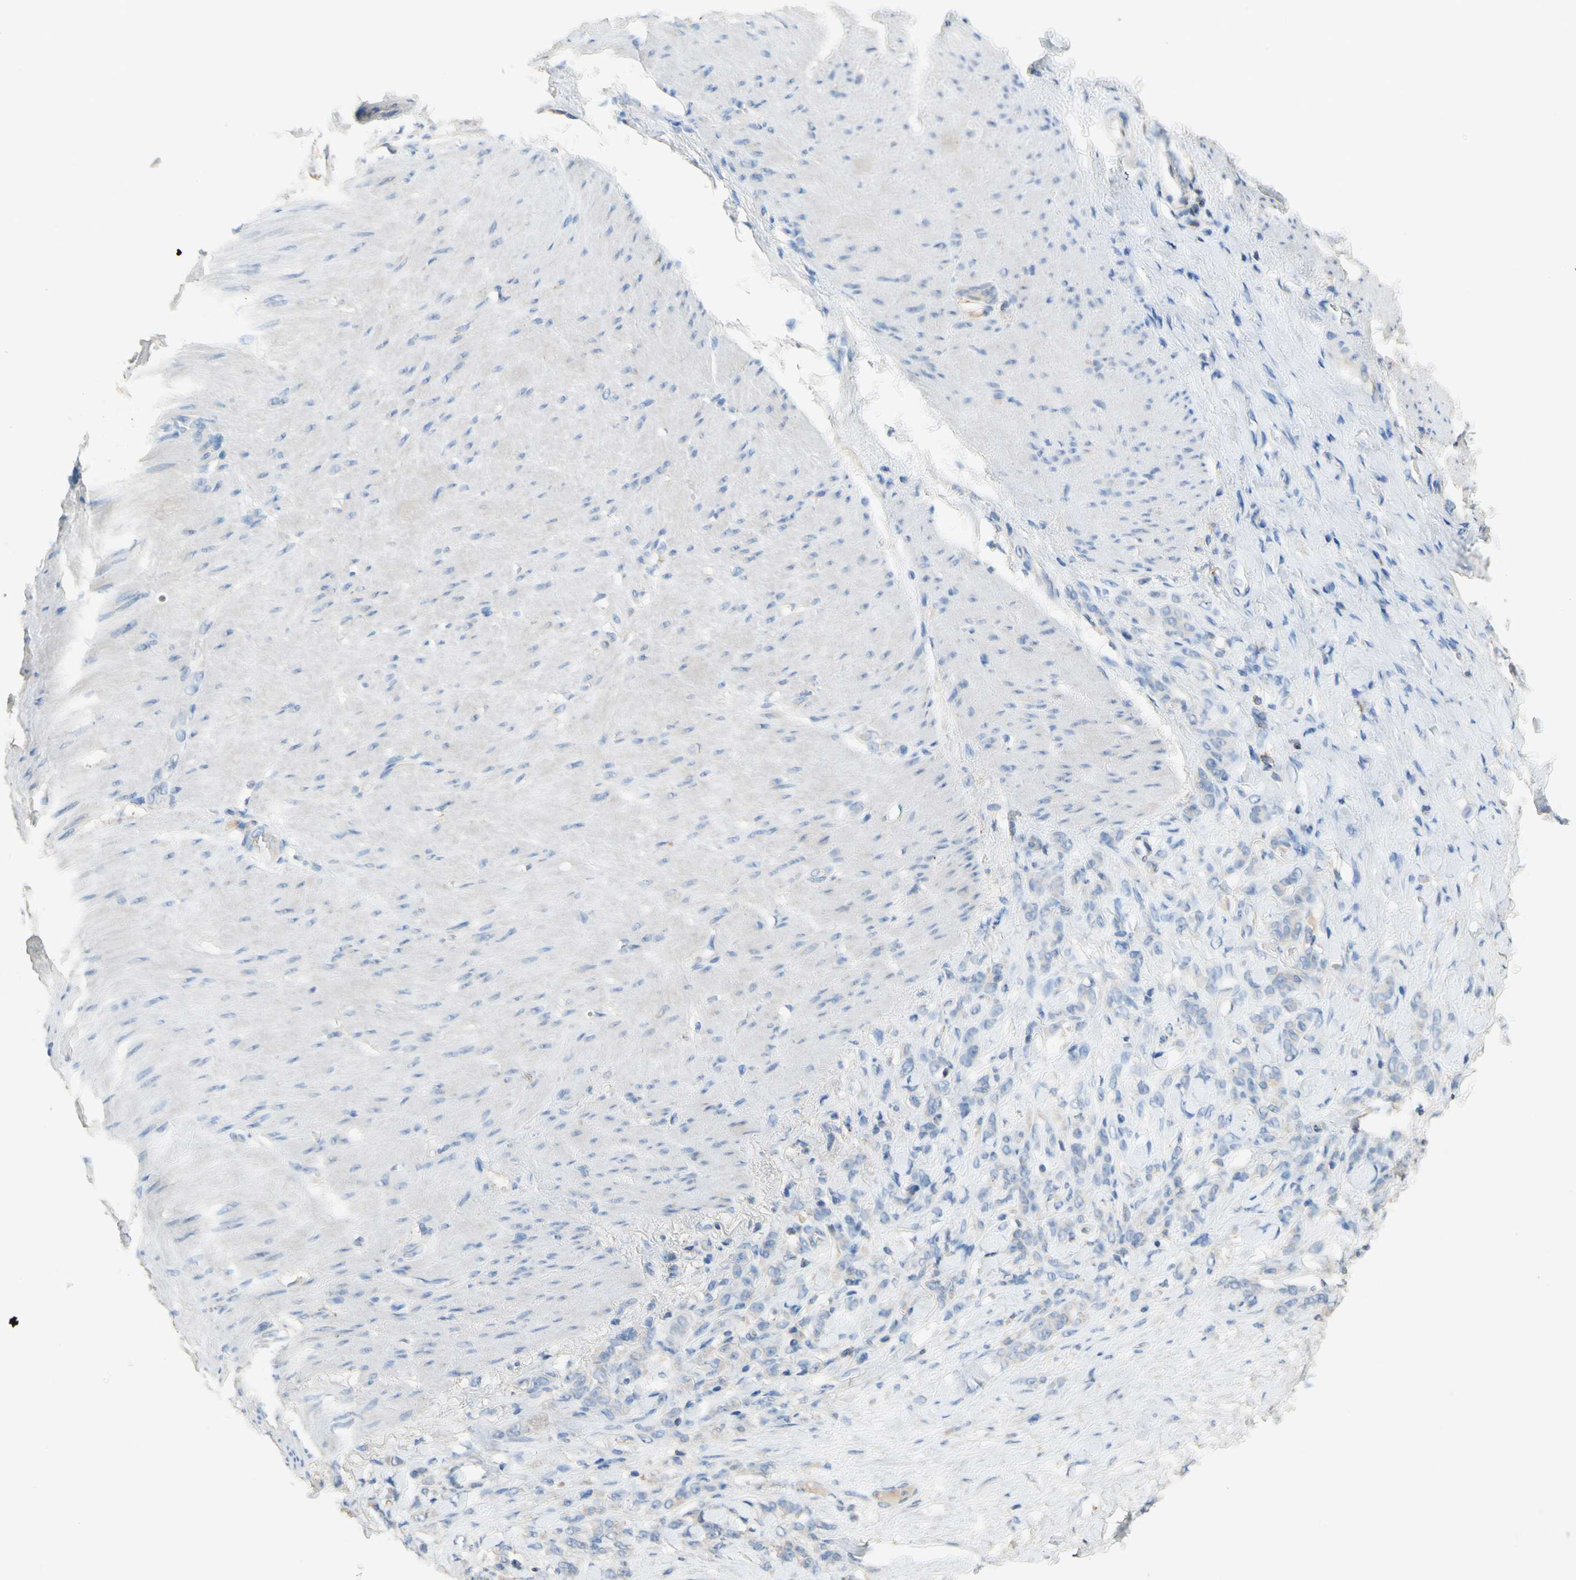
{"staining": {"intensity": "negative", "quantity": "none", "location": "none"}, "tissue": "stomach cancer", "cell_type": "Tumor cells", "image_type": "cancer", "snomed": [{"axis": "morphology", "description": "Adenocarcinoma, NOS"}, {"axis": "topography", "description": "Stomach"}], "caption": "A histopathology image of human stomach cancer (adenocarcinoma) is negative for staining in tumor cells.", "gene": "PACSIN1", "patient": {"sex": "male", "age": 82}}